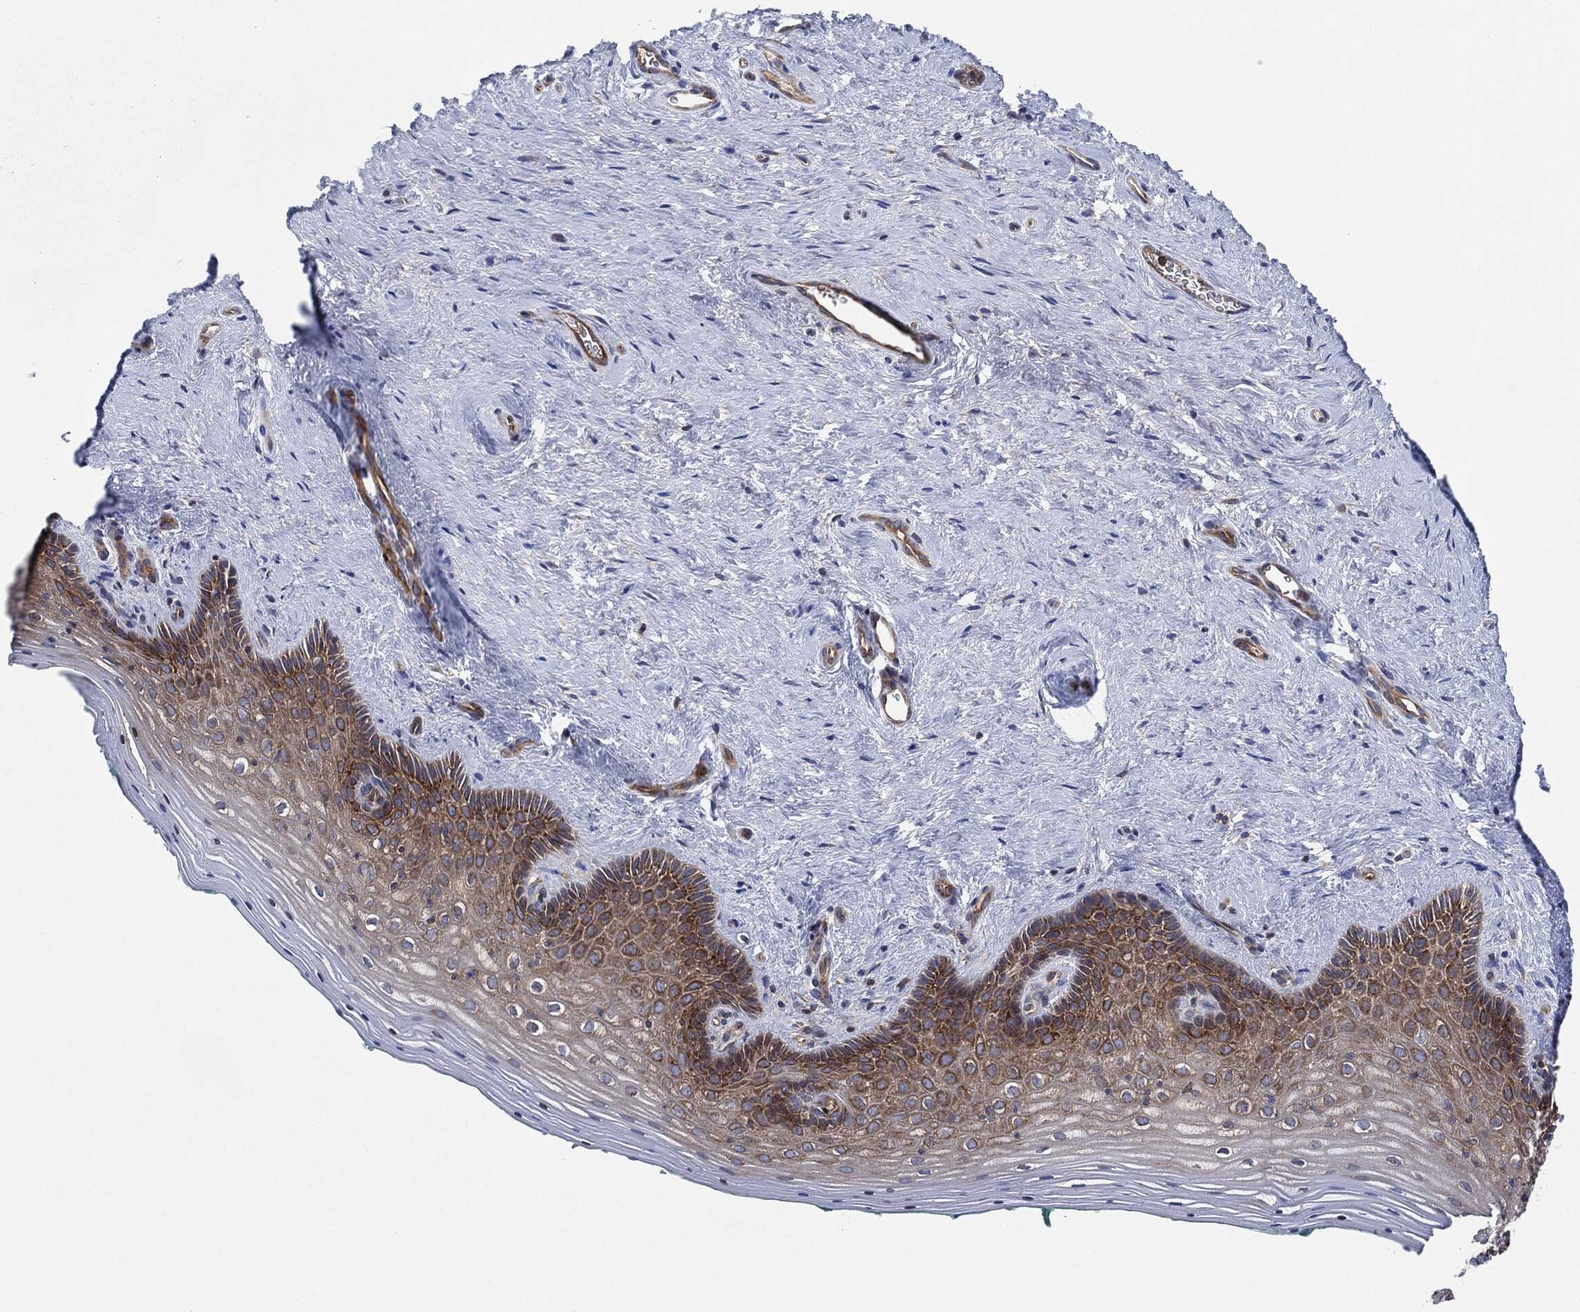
{"staining": {"intensity": "moderate", "quantity": "<25%", "location": "cytoplasmic/membranous"}, "tissue": "vagina", "cell_type": "Squamous epithelial cells", "image_type": "normal", "snomed": [{"axis": "morphology", "description": "Normal tissue, NOS"}, {"axis": "topography", "description": "Vagina"}], "caption": "High-power microscopy captured an IHC micrograph of benign vagina, revealing moderate cytoplasmic/membranous expression in approximately <25% of squamous epithelial cells. (Stains: DAB (3,3'-diaminobenzidine) in brown, nuclei in blue, Microscopy: brightfield microscopy at high magnification).", "gene": "EIF2S2", "patient": {"sex": "female", "age": 45}}